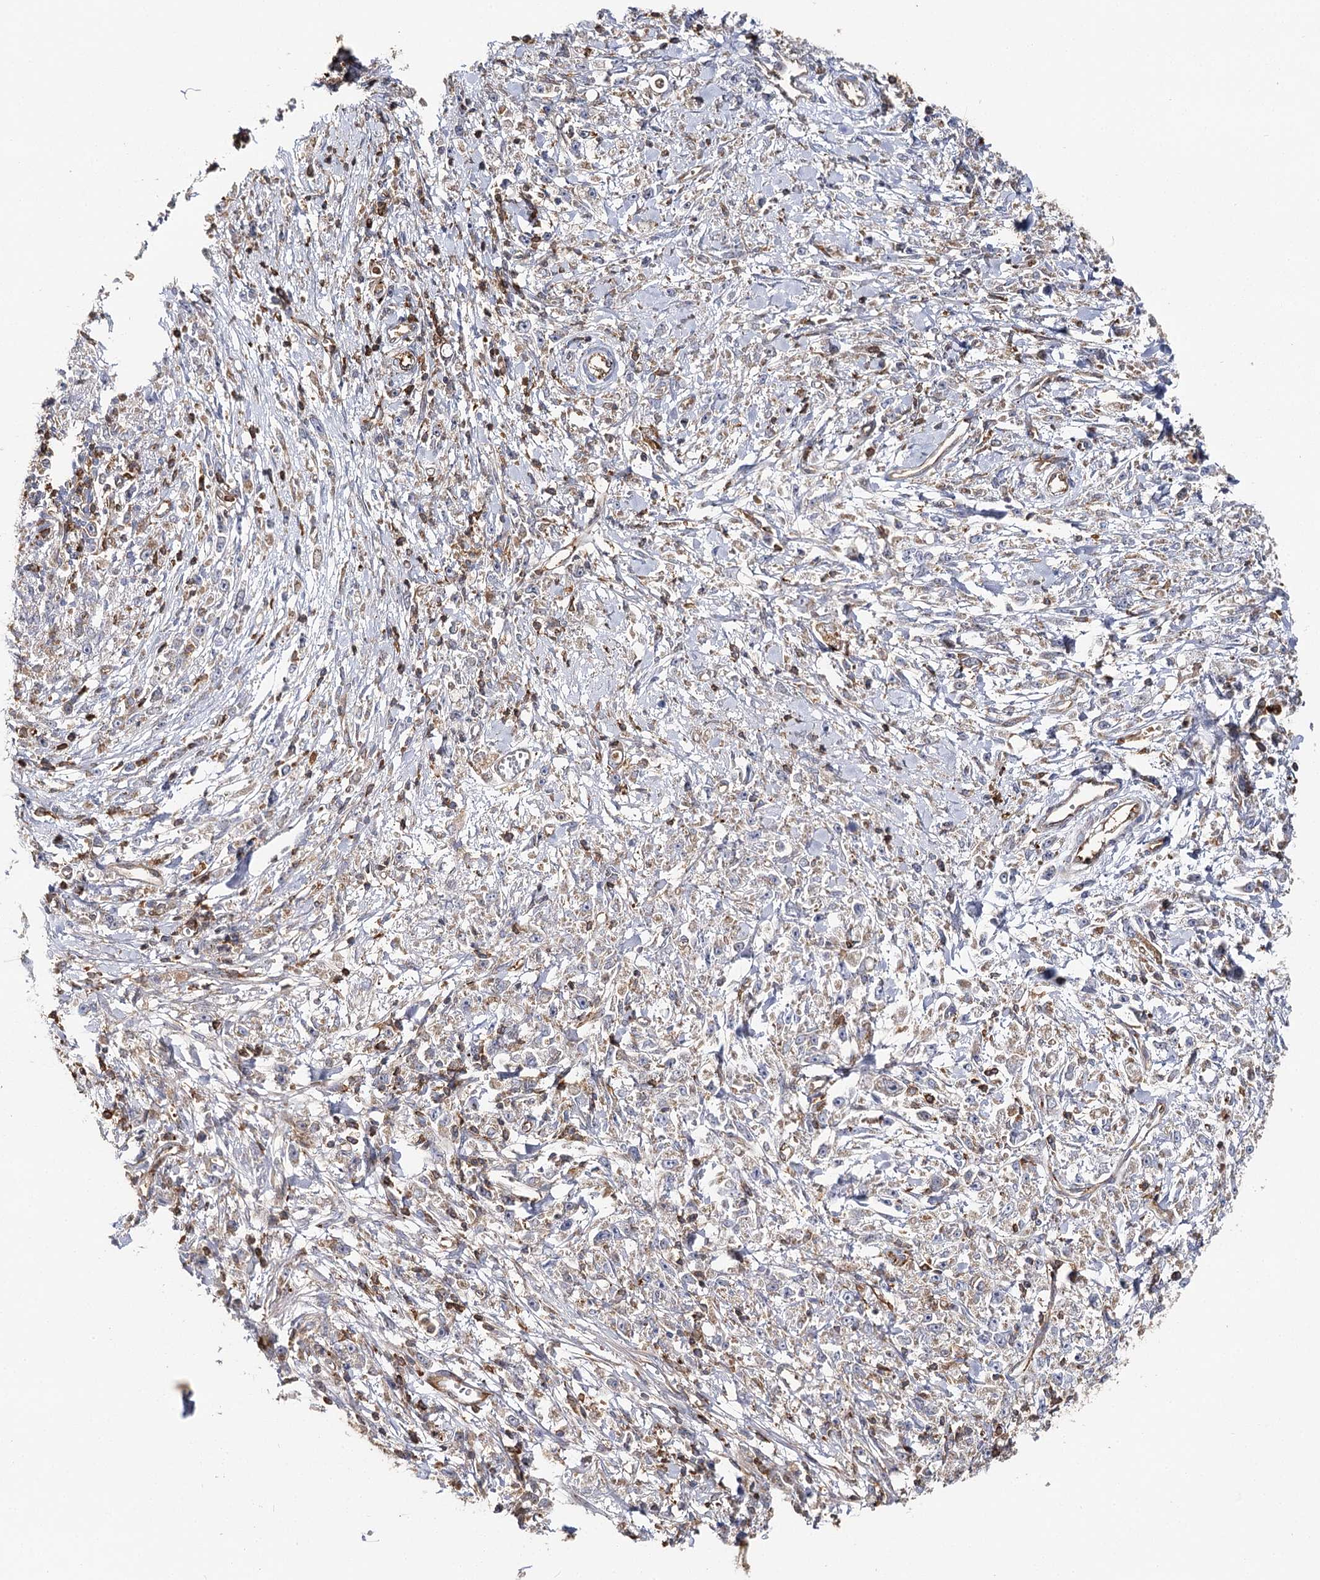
{"staining": {"intensity": "weak", "quantity": "<25%", "location": "cytoplasmic/membranous"}, "tissue": "stomach cancer", "cell_type": "Tumor cells", "image_type": "cancer", "snomed": [{"axis": "morphology", "description": "Adenocarcinoma, NOS"}, {"axis": "topography", "description": "Stomach"}], "caption": "Immunohistochemistry (IHC) histopathology image of stomach cancer stained for a protein (brown), which demonstrates no expression in tumor cells.", "gene": "SEC24B", "patient": {"sex": "female", "age": 59}}